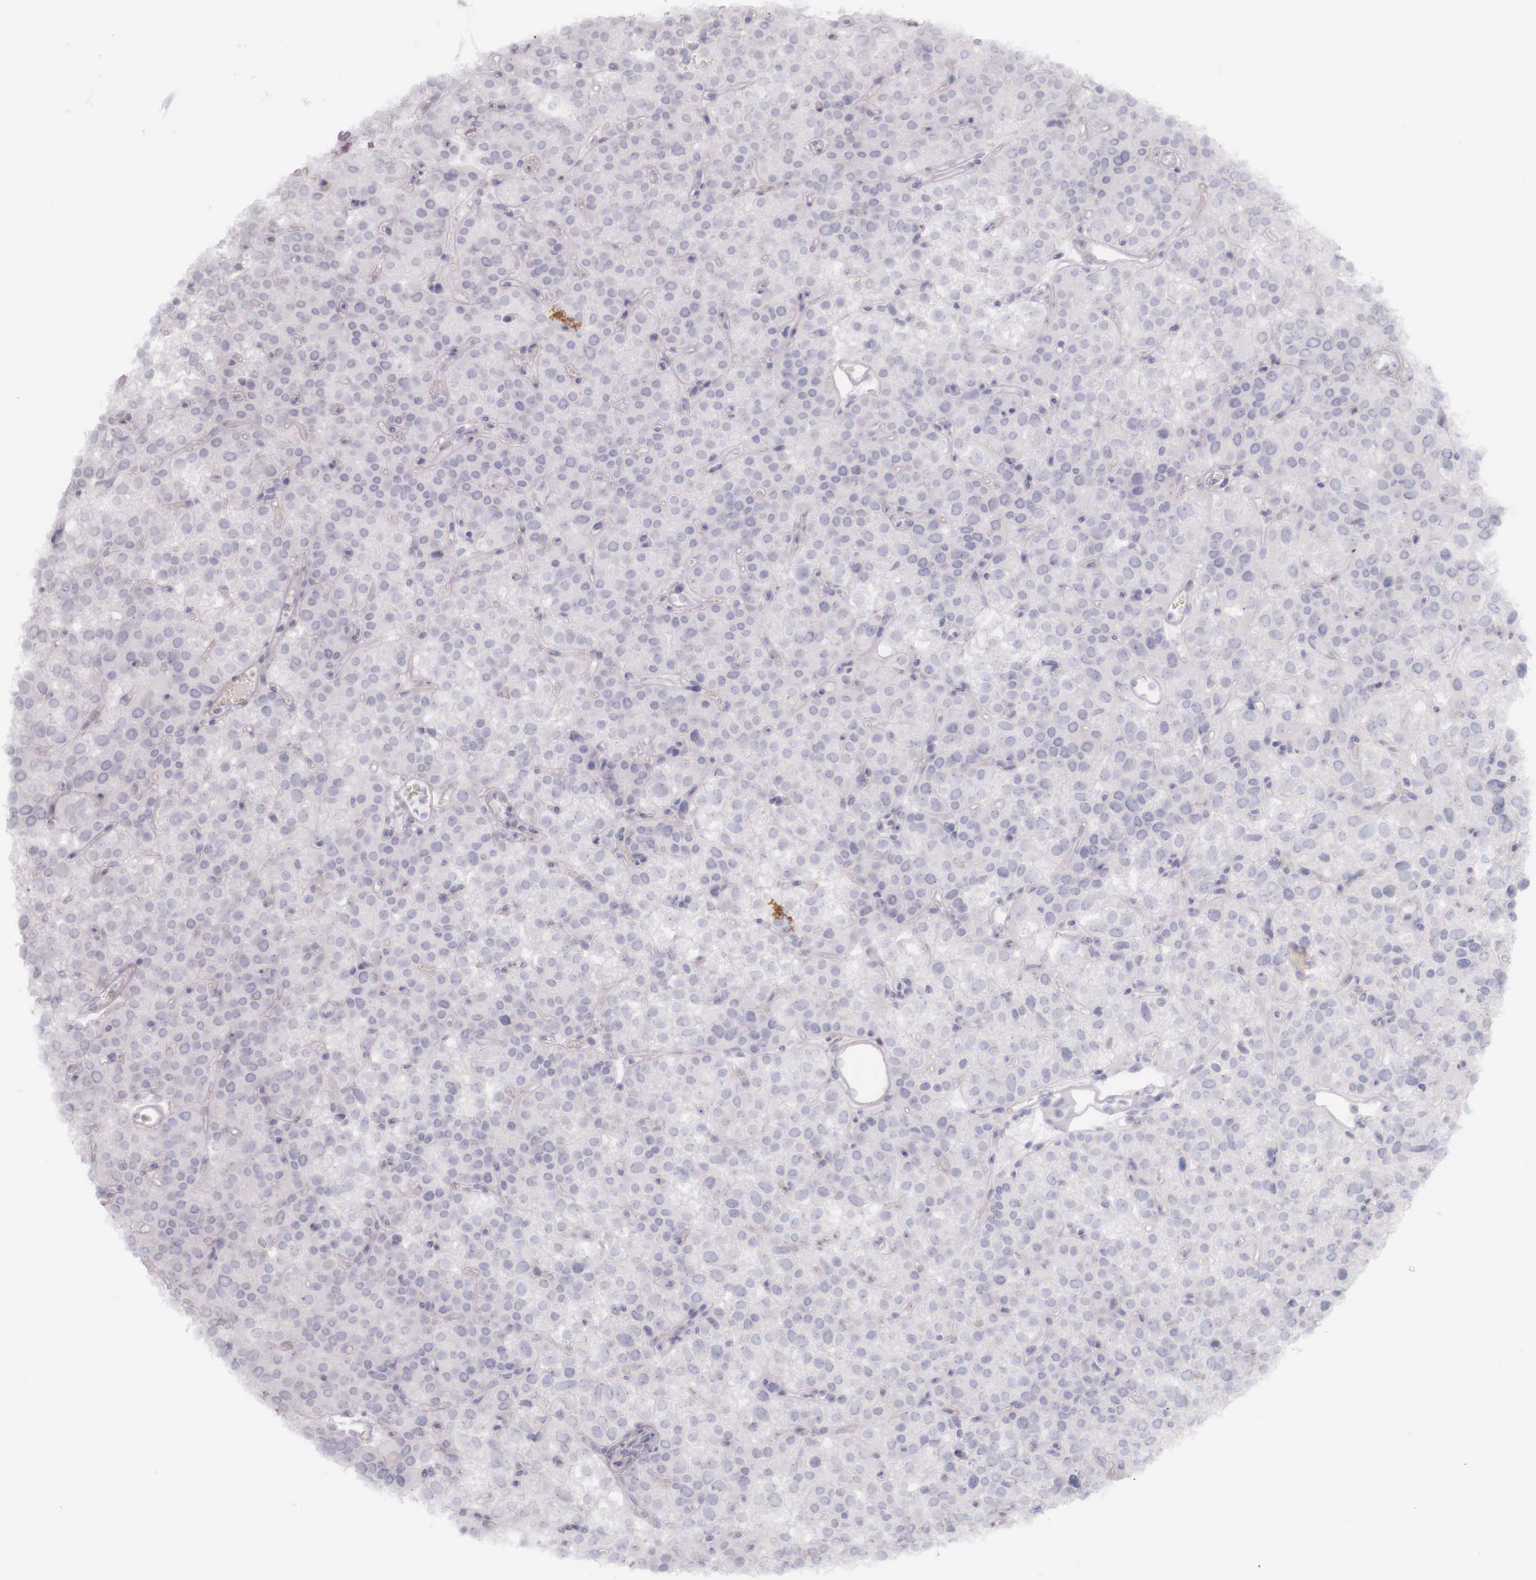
{"staining": {"intensity": "negative", "quantity": "none", "location": "none"}, "tissue": "parathyroid gland", "cell_type": "Glandular cells", "image_type": "normal", "snomed": [{"axis": "morphology", "description": "Normal tissue, NOS"}, {"axis": "topography", "description": "Parathyroid gland"}], "caption": "A photomicrograph of human parathyroid gland is negative for staining in glandular cells. Nuclei are stained in blue.", "gene": "KRT14", "patient": {"sex": "male", "age": 71}}